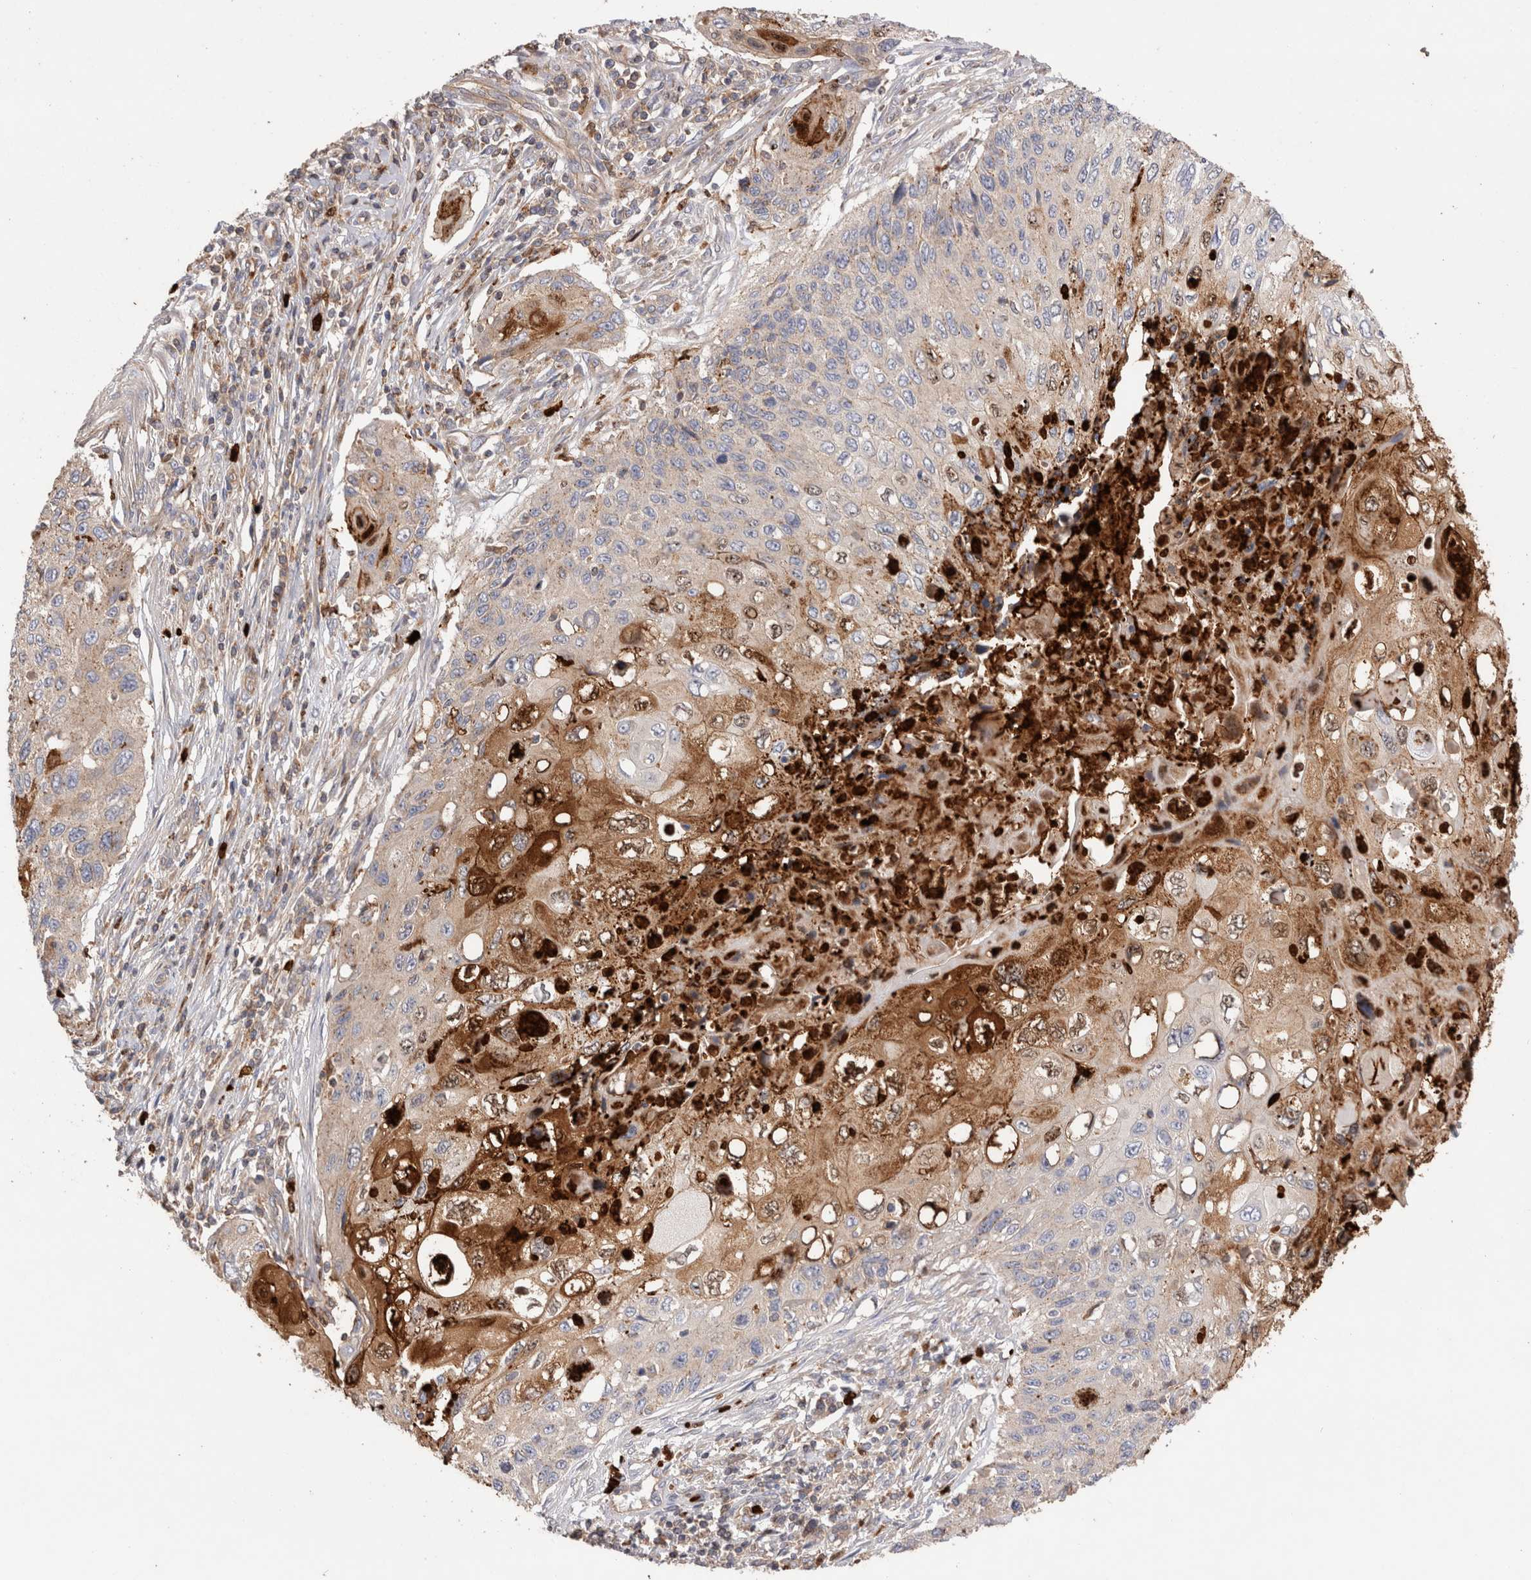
{"staining": {"intensity": "moderate", "quantity": "<25%", "location": "cytoplasmic/membranous"}, "tissue": "cervical cancer", "cell_type": "Tumor cells", "image_type": "cancer", "snomed": [{"axis": "morphology", "description": "Squamous cell carcinoma, NOS"}, {"axis": "topography", "description": "Cervix"}], "caption": "Moderate cytoplasmic/membranous staining is identified in about <25% of tumor cells in cervical cancer.", "gene": "NXT2", "patient": {"sex": "female", "age": 70}}